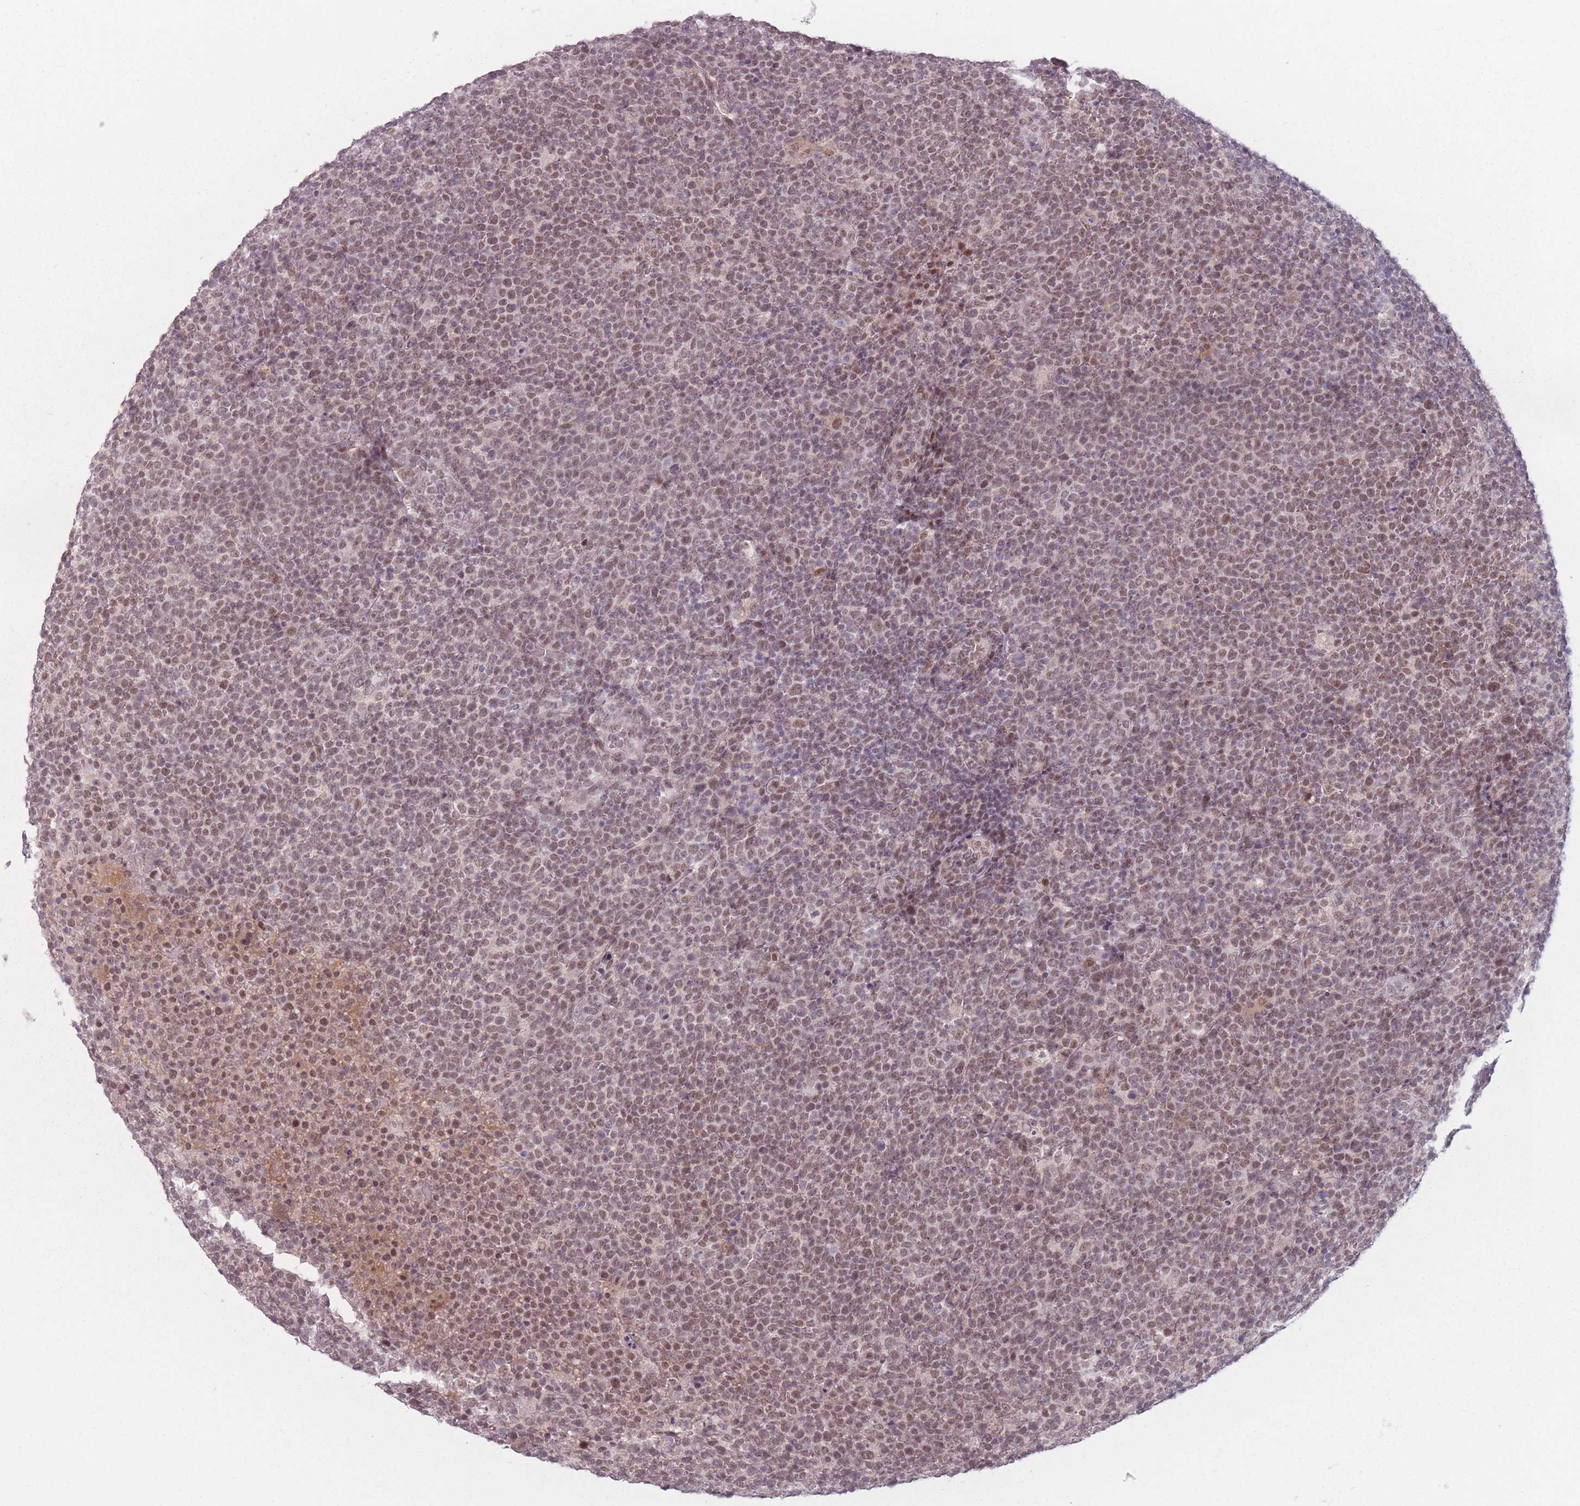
{"staining": {"intensity": "moderate", "quantity": ">75%", "location": "nuclear"}, "tissue": "lymphoma", "cell_type": "Tumor cells", "image_type": "cancer", "snomed": [{"axis": "morphology", "description": "Malignant lymphoma, non-Hodgkin's type, High grade"}, {"axis": "topography", "description": "Lymph node"}], "caption": "Immunohistochemistry staining of high-grade malignant lymphoma, non-Hodgkin's type, which exhibits medium levels of moderate nuclear staining in about >75% of tumor cells indicating moderate nuclear protein positivity. The staining was performed using DAB (3,3'-diaminobenzidine) (brown) for protein detection and nuclei were counterstained in hematoxylin (blue).", "gene": "OR10C1", "patient": {"sex": "male", "age": 61}}